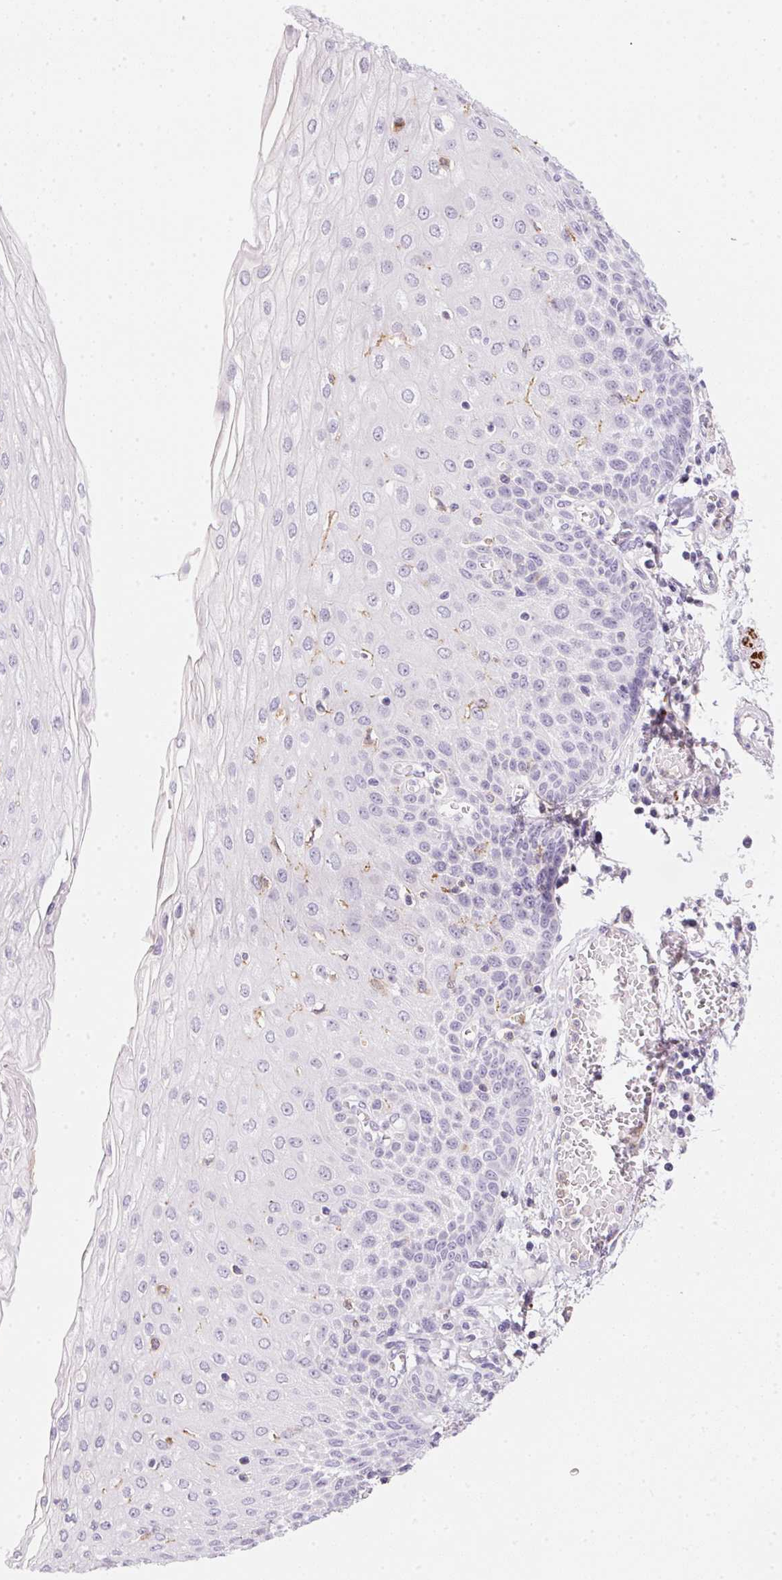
{"staining": {"intensity": "weak", "quantity": "<25%", "location": "cytoplasmic/membranous"}, "tissue": "esophagus", "cell_type": "Squamous epithelial cells", "image_type": "normal", "snomed": [{"axis": "morphology", "description": "Normal tissue, NOS"}, {"axis": "morphology", "description": "Adenocarcinoma, NOS"}, {"axis": "topography", "description": "Esophagus"}], "caption": "Immunohistochemistry (IHC) micrograph of normal esophagus: human esophagus stained with DAB (3,3'-diaminobenzidine) displays no significant protein expression in squamous epithelial cells. (DAB IHC visualized using brightfield microscopy, high magnification).", "gene": "ECPAS", "patient": {"sex": "male", "age": 81}}